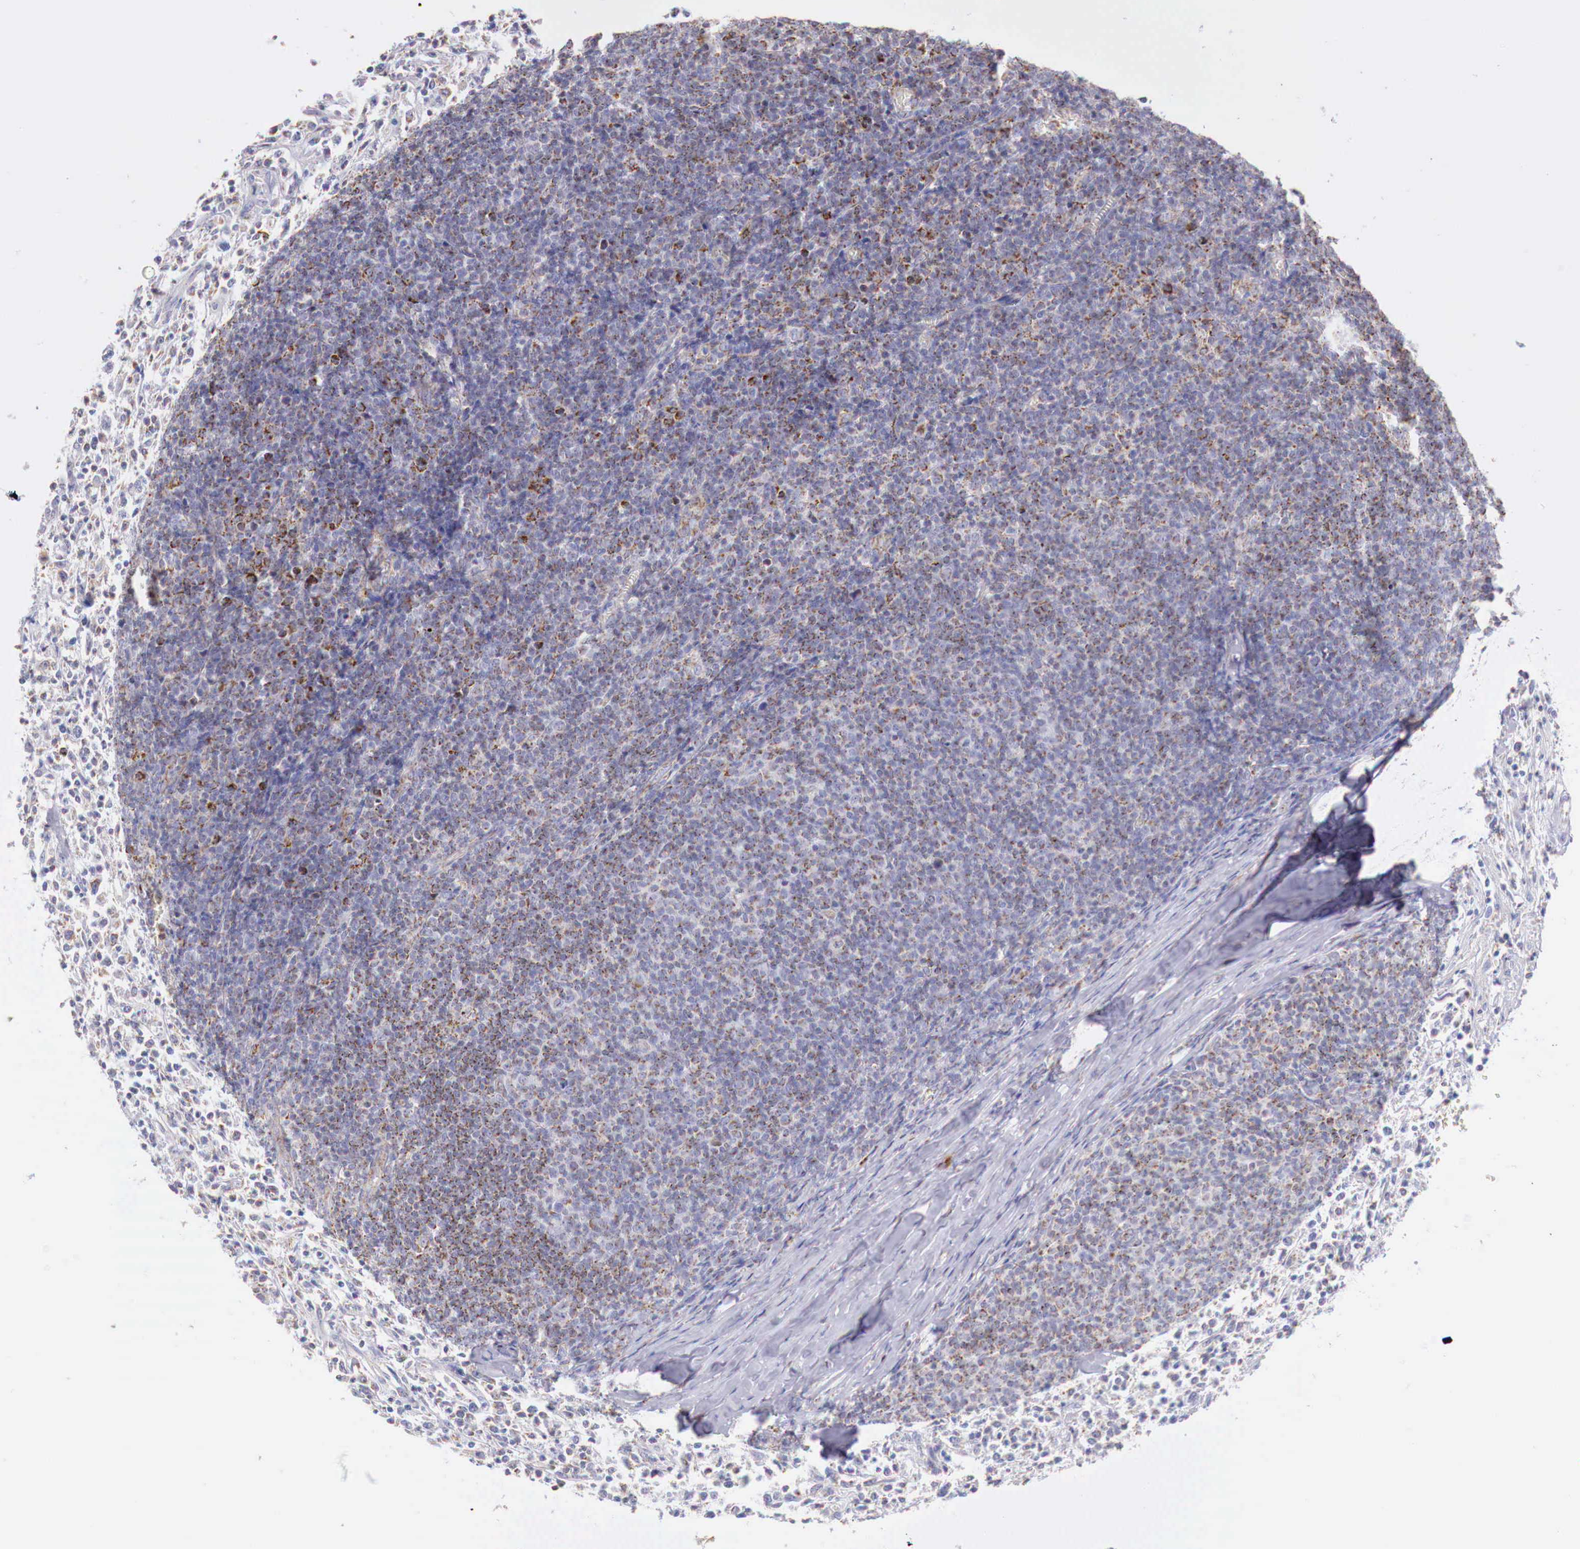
{"staining": {"intensity": "moderate", "quantity": "<25%", "location": "cytoplasmic/membranous"}, "tissue": "lymphoma", "cell_type": "Tumor cells", "image_type": "cancer", "snomed": [{"axis": "morphology", "description": "Malignant lymphoma, non-Hodgkin's type, Low grade"}, {"axis": "topography", "description": "Lymph node"}], "caption": "About <25% of tumor cells in human malignant lymphoma, non-Hodgkin's type (low-grade) demonstrate moderate cytoplasmic/membranous protein staining as visualized by brown immunohistochemical staining.", "gene": "IDH3G", "patient": {"sex": "male", "age": 74}}